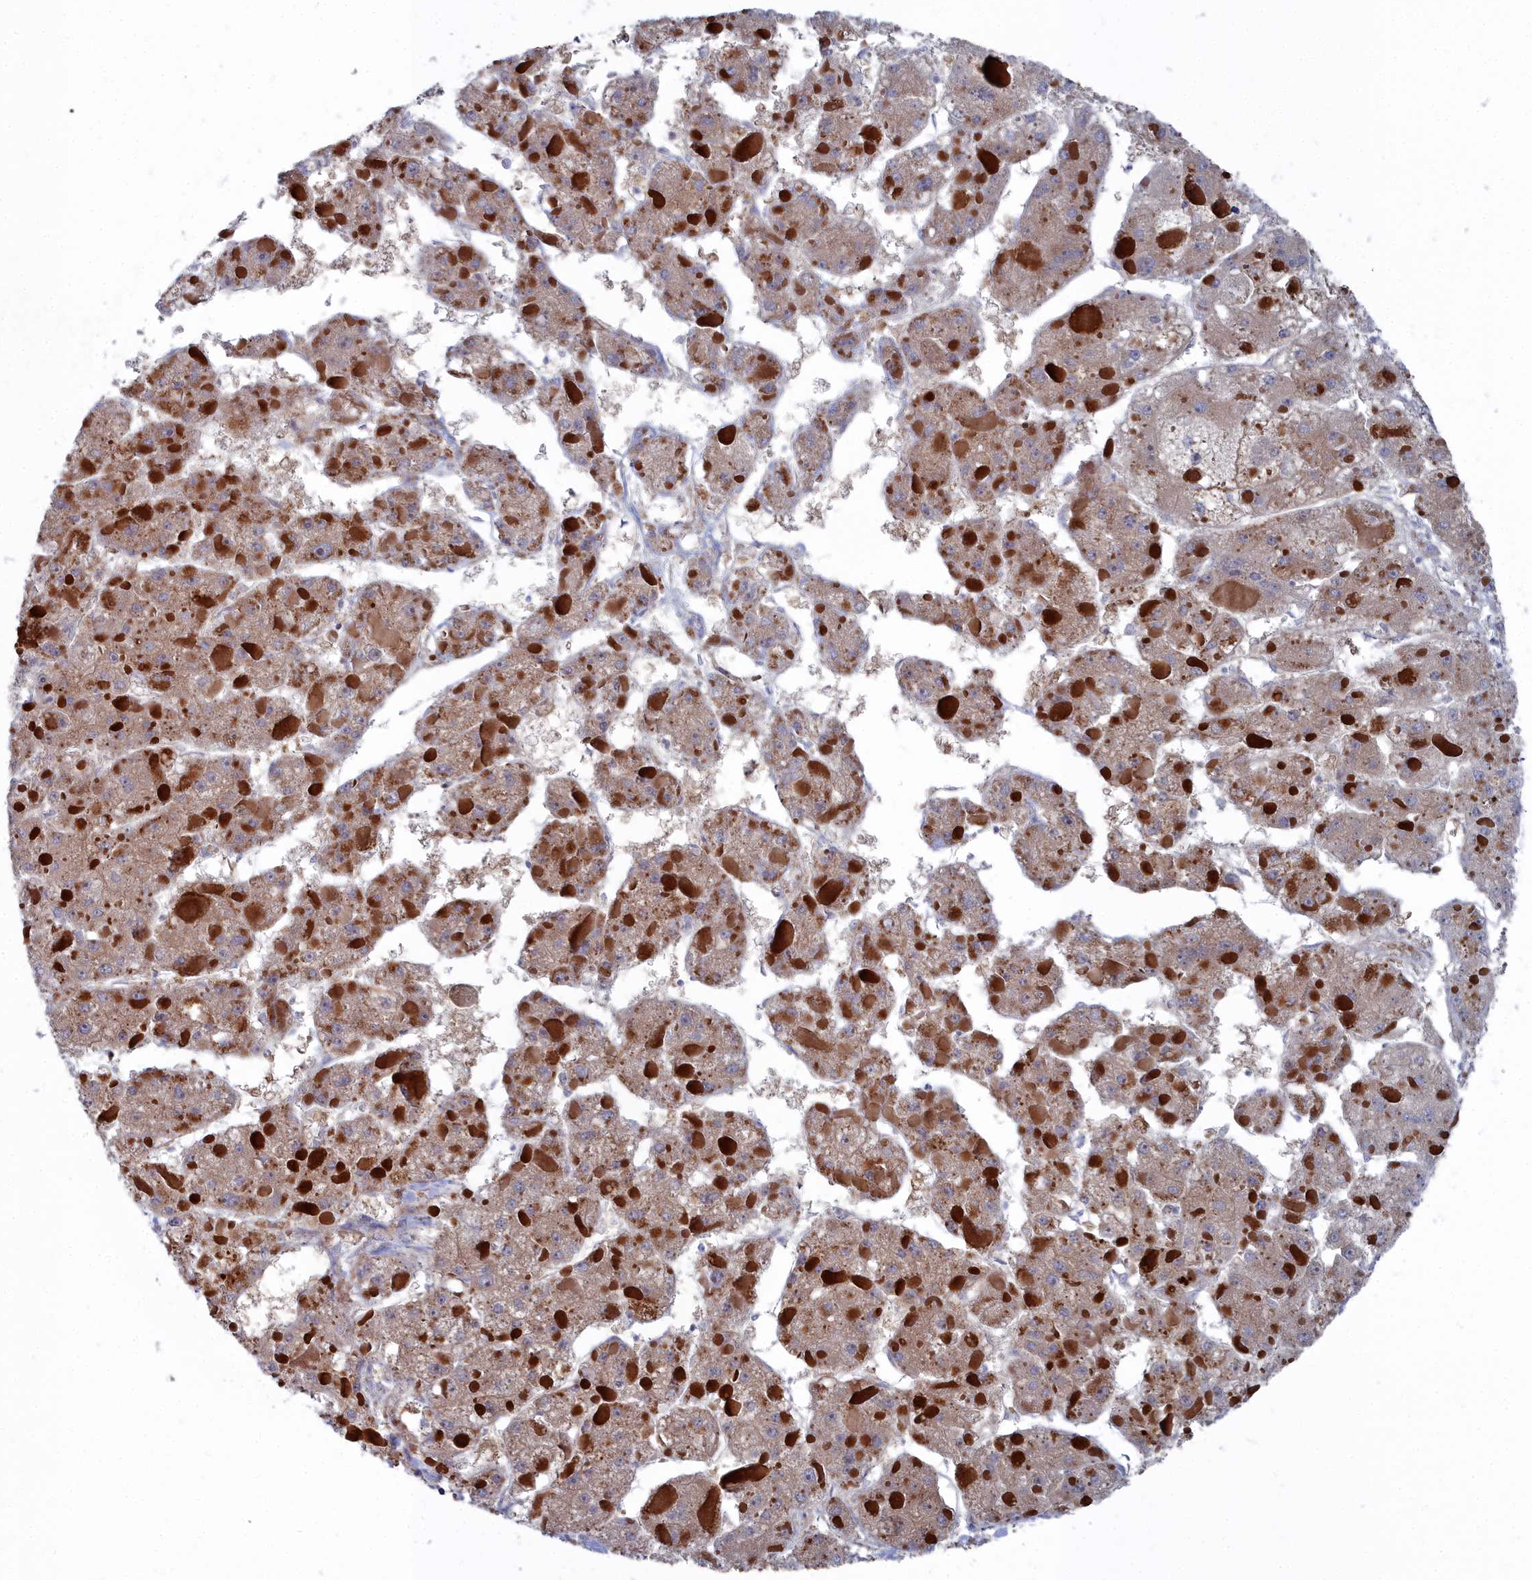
{"staining": {"intensity": "weak", "quantity": ">75%", "location": "cytoplasmic/membranous"}, "tissue": "liver cancer", "cell_type": "Tumor cells", "image_type": "cancer", "snomed": [{"axis": "morphology", "description": "Carcinoma, Hepatocellular, NOS"}, {"axis": "topography", "description": "Liver"}], "caption": "Protein expression analysis of liver cancer (hepatocellular carcinoma) shows weak cytoplasmic/membranous staining in about >75% of tumor cells.", "gene": "CCDC149", "patient": {"sex": "female", "age": 73}}